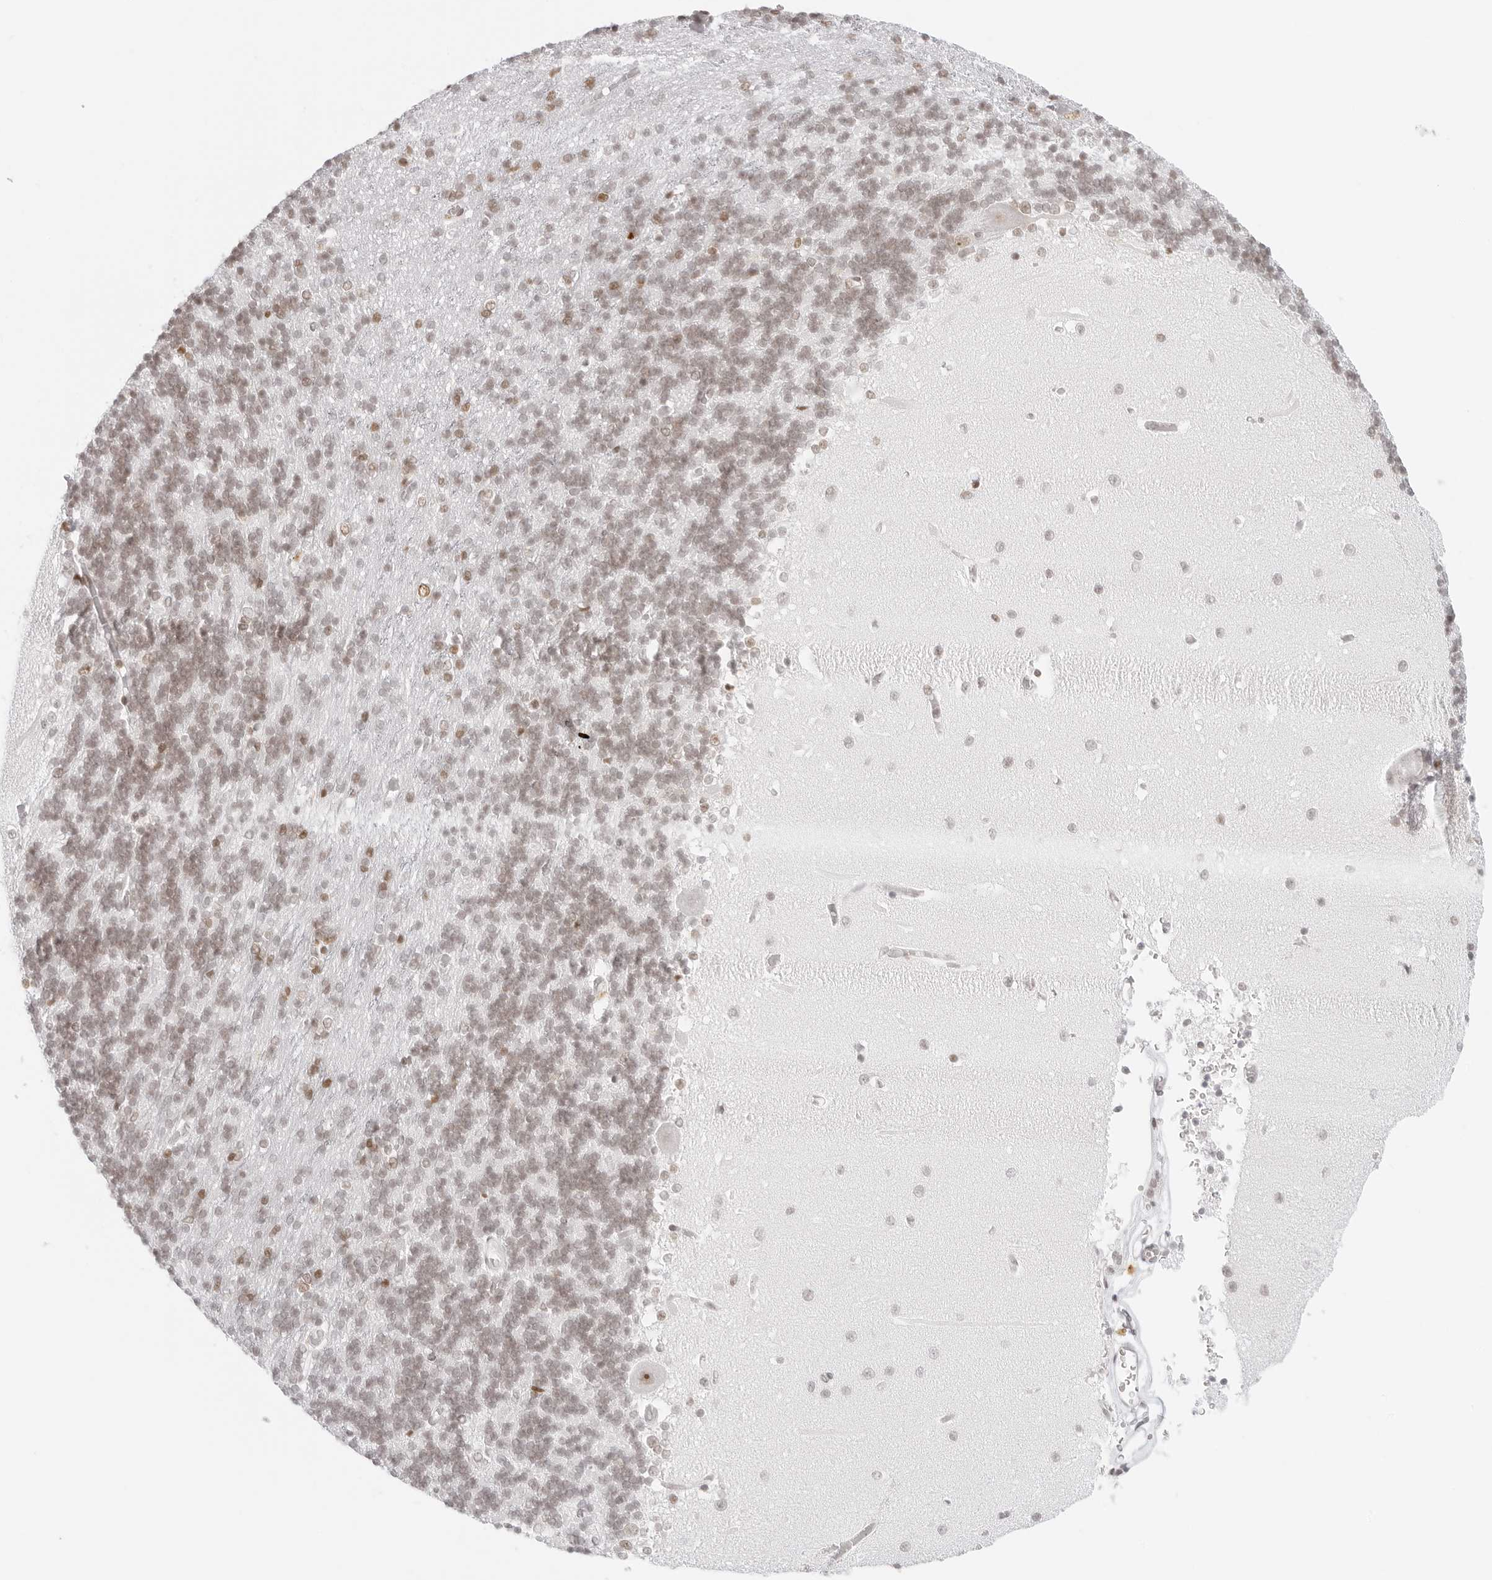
{"staining": {"intensity": "weak", "quantity": "25%-75%", "location": "nuclear"}, "tissue": "cerebellum", "cell_type": "Cells in granular layer", "image_type": "normal", "snomed": [{"axis": "morphology", "description": "Normal tissue, NOS"}, {"axis": "topography", "description": "Cerebellum"}], "caption": "Immunohistochemical staining of benign cerebellum demonstrates weak nuclear protein expression in about 25%-75% of cells in granular layer. The protein is stained brown, and the nuclei are stained in blue (DAB IHC with brightfield microscopy, high magnification).", "gene": "RCC1", "patient": {"sex": "male", "age": 37}}